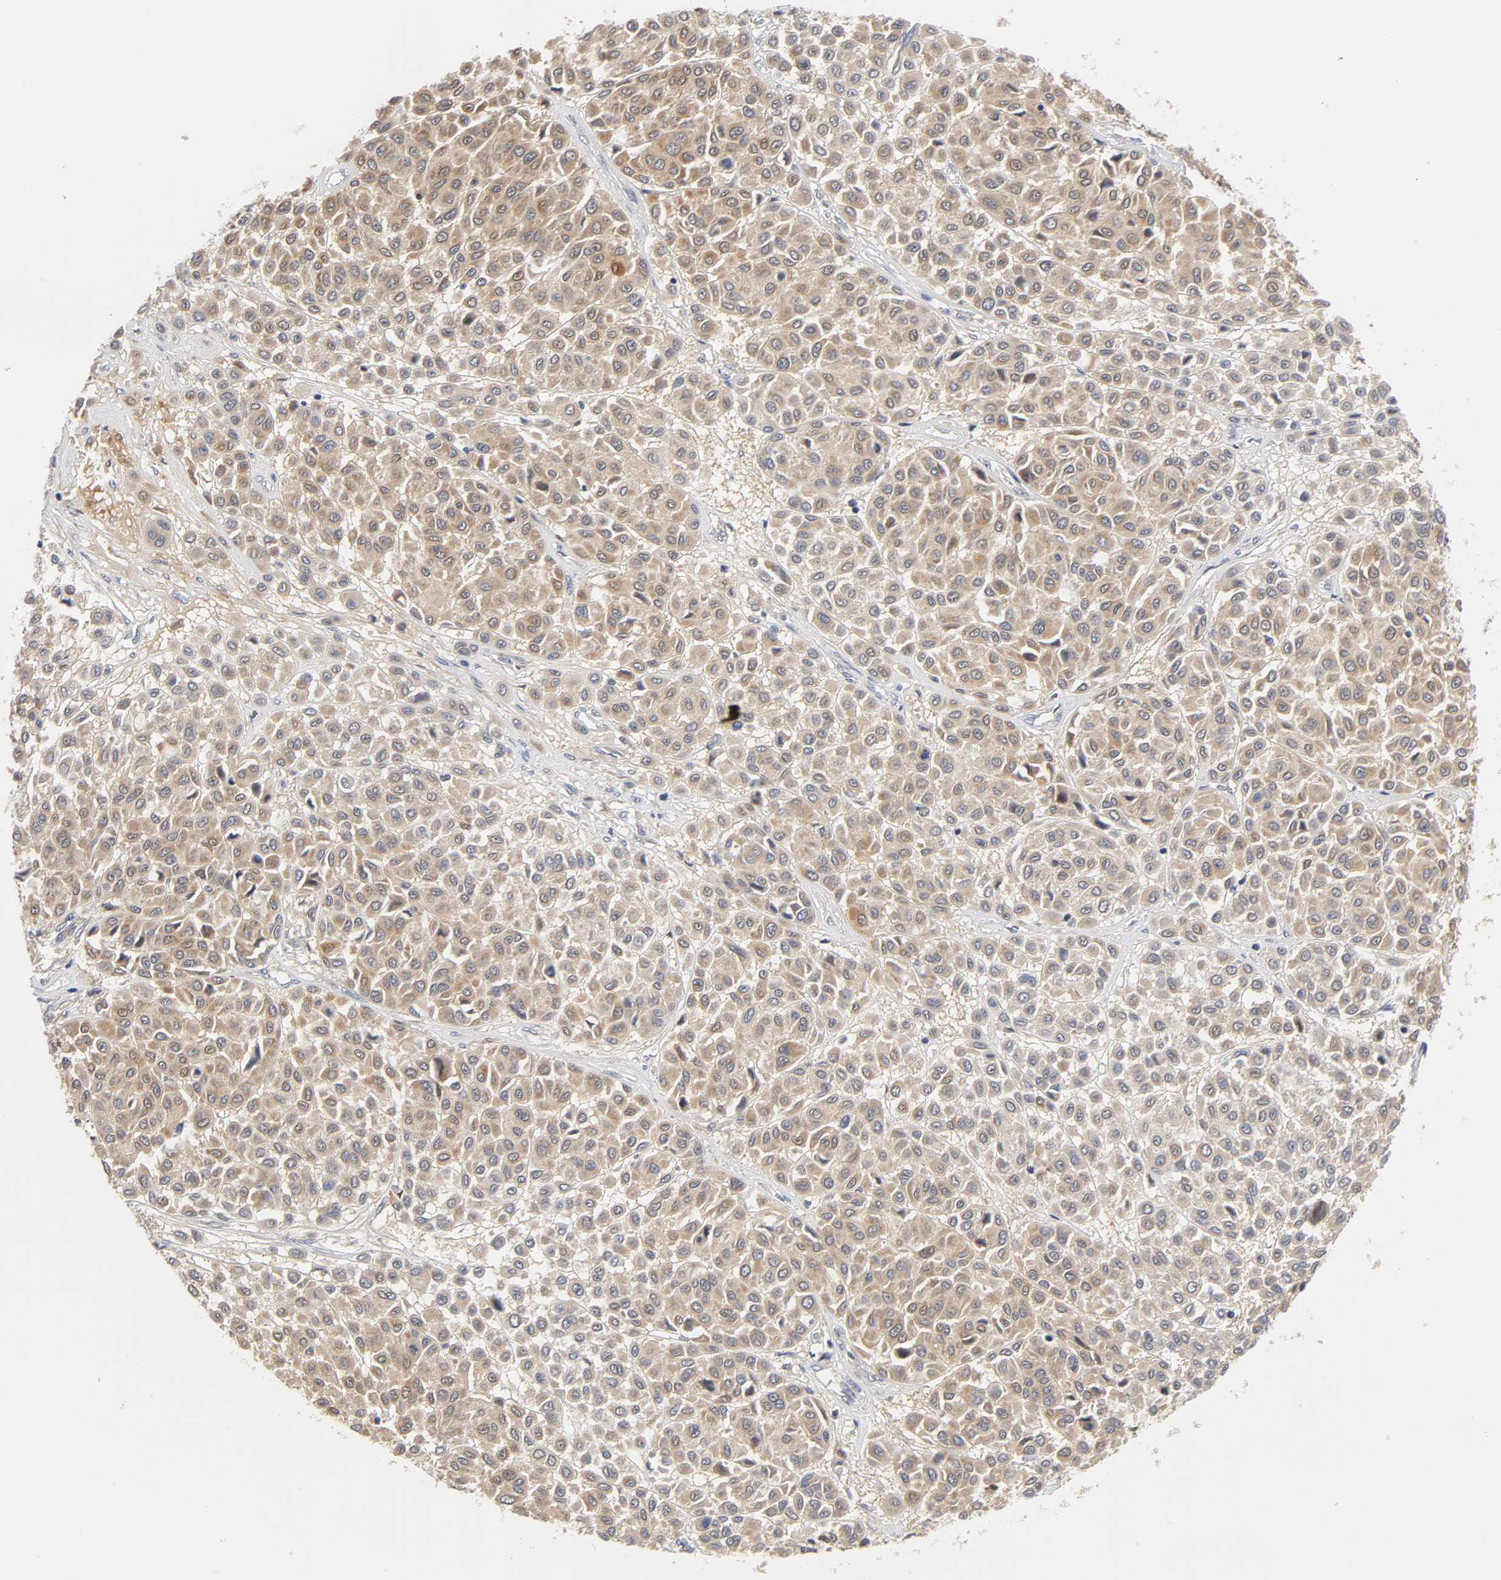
{"staining": {"intensity": "moderate", "quantity": ">75%", "location": "cytoplasmic/membranous"}, "tissue": "melanoma", "cell_type": "Tumor cells", "image_type": "cancer", "snomed": [{"axis": "morphology", "description": "Malignant melanoma, Metastatic site"}, {"axis": "topography", "description": "Soft tissue"}], "caption": "Immunohistochemistry (IHC) photomicrograph of neoplastic tissue: malignant melanoma (metastatic site) stained using IHC reveals medium levels of moderate protein expression localized specifically in the cytoplasmic/membranous of tumor cells, appearing as a cytoplasmic/membranous brown color.", "gene": "GSTZ1", "patient": {"sex": "male", "age": 41}}